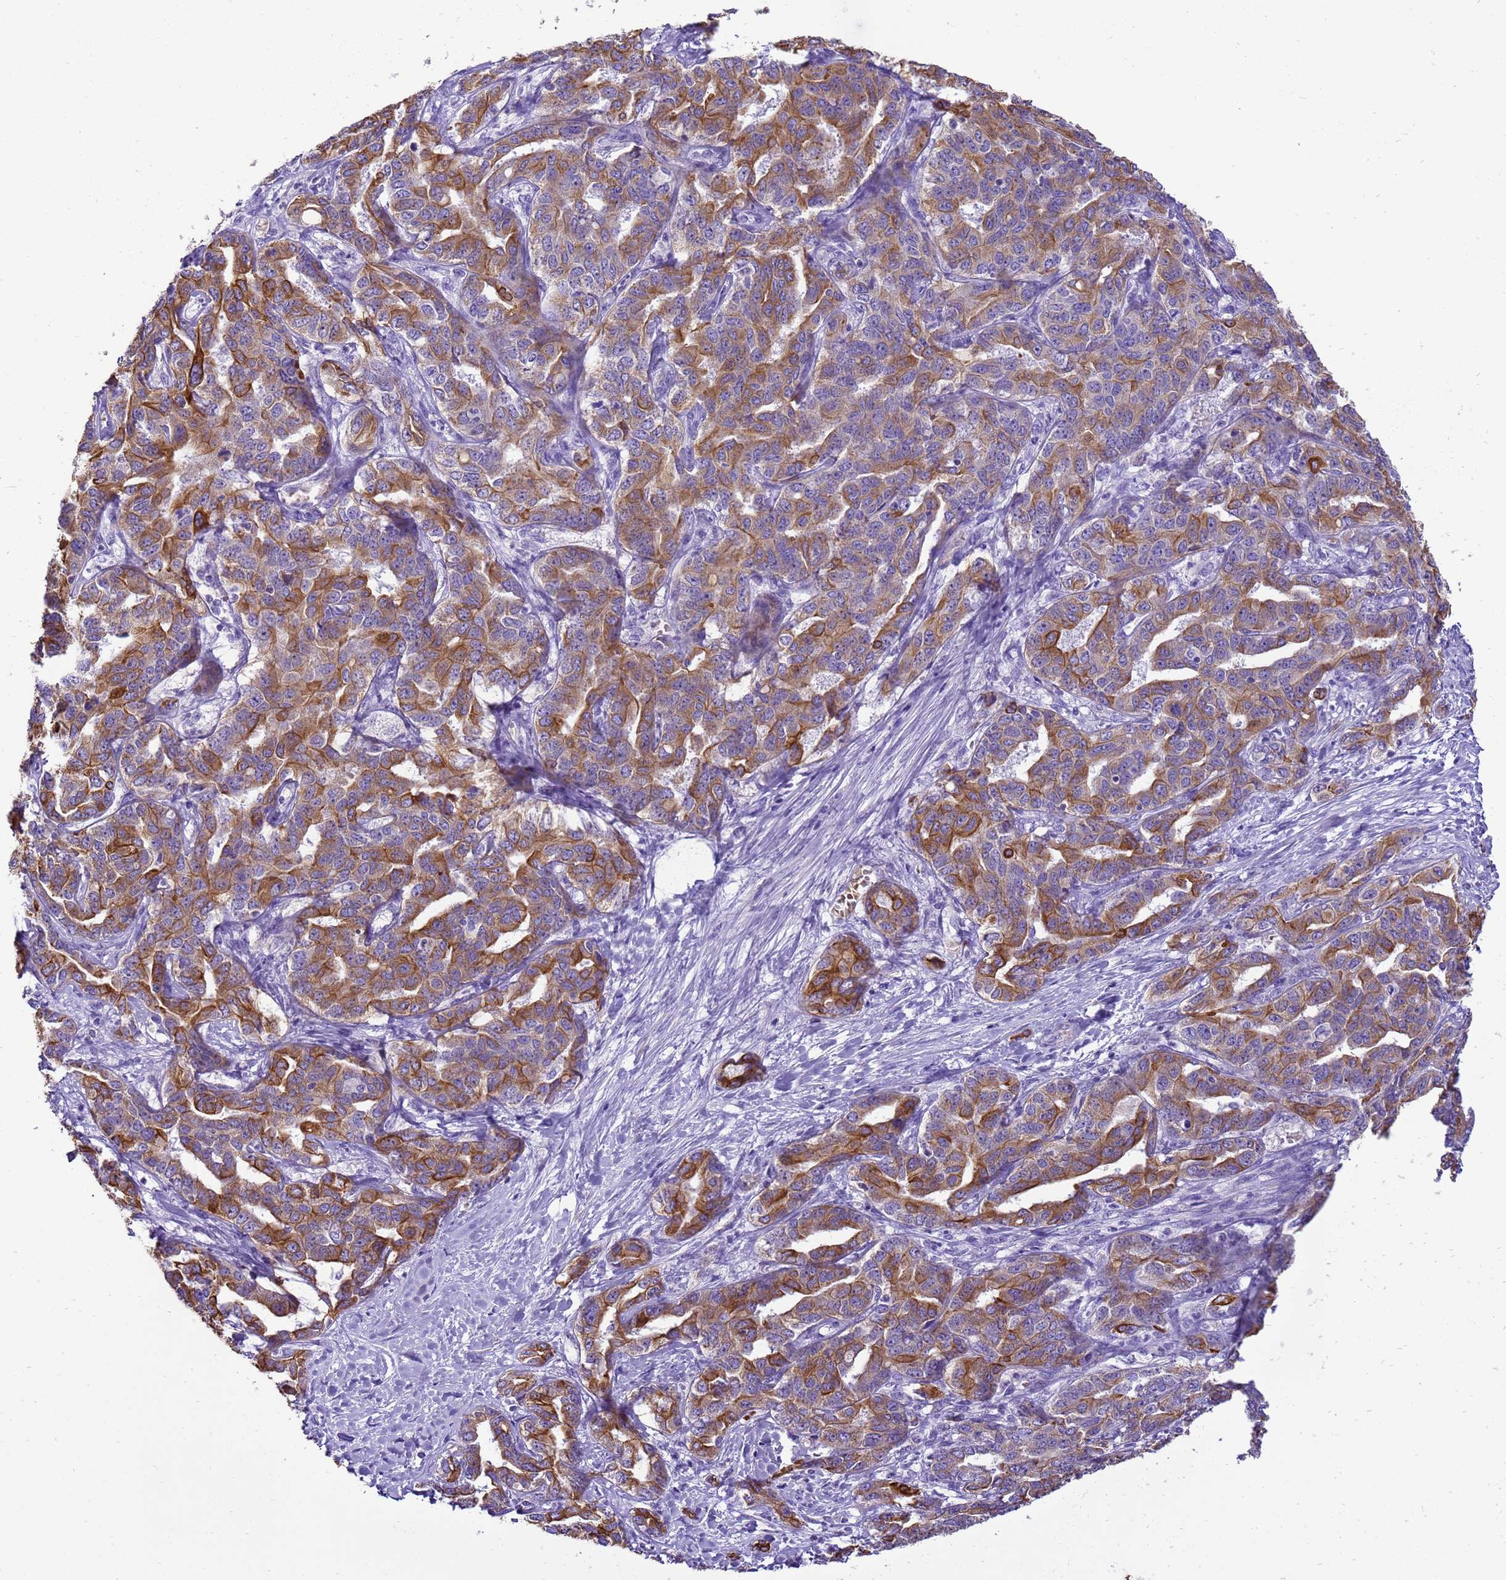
{"staining": {"intensity": "moderate", "quantity": ">75%", "location": "cytoplasmic/membranous"}, "tissue": "liver cancer", "cell_type": "Tumor cells", "image_type": "cancer", "snomed": [{"axis": "morphology", "description": "Cholangiocarcinoma"}, {"axis": "topography", "description": "Liver"}], "caption": "Immunohistochemical staining of liver cholangiocarcinoma reveals medium levels of moderate cytoplasmic/membranous positivity in approximately >75% of tumor cells.", "gene": "PIEZO2", "patient": {"sex": "male", "age": 59}}